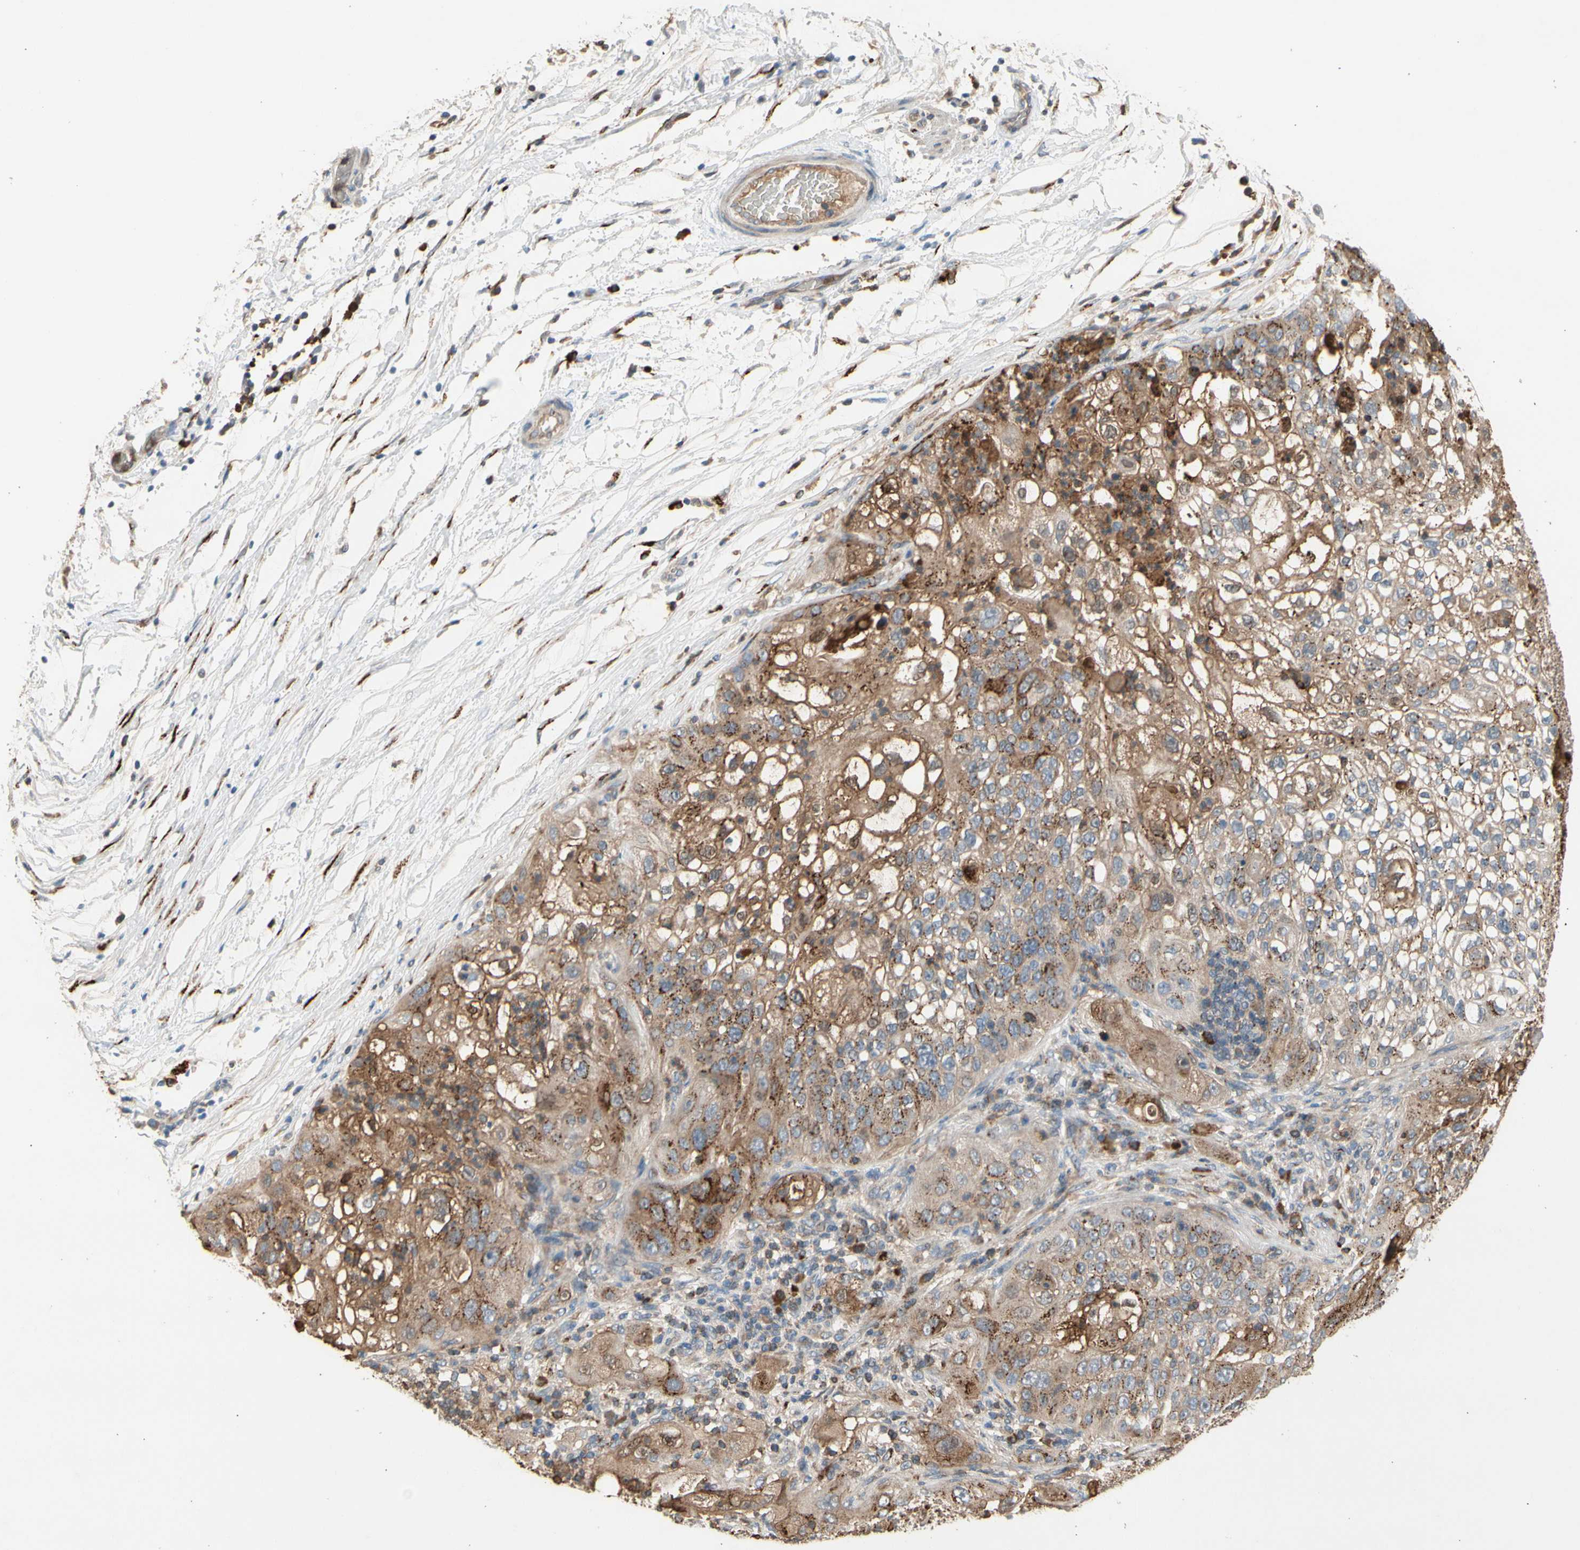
{"staining": {"intensity": "moderate", "quantity": ">75%", "location": "cytoplasmic/membranous"}, "tissue": "lung cancer", "cell_type": "Tumor cells", "image_type": "cancer", "snomed": [{"axis": "morphology", "description": "Inflammation, NOS"}, {"axis": "morphology", "description": "Squamous cell carcinoma, NOS"}, {"axis": "topography", "description": "Lymph node"}, {"axis": "topography", "description": "Soft tissue"}, {"axis": "topography", "description": "Lung"}], "caption": "There is medium levels of moderate cytoplasmic/membranous staining in tumor cells of lung cancer, as demonstrated by immunohistochemical staining (brown color).", "gene": "GALNT5", "patient": {"sex": "male", "age": 66}}